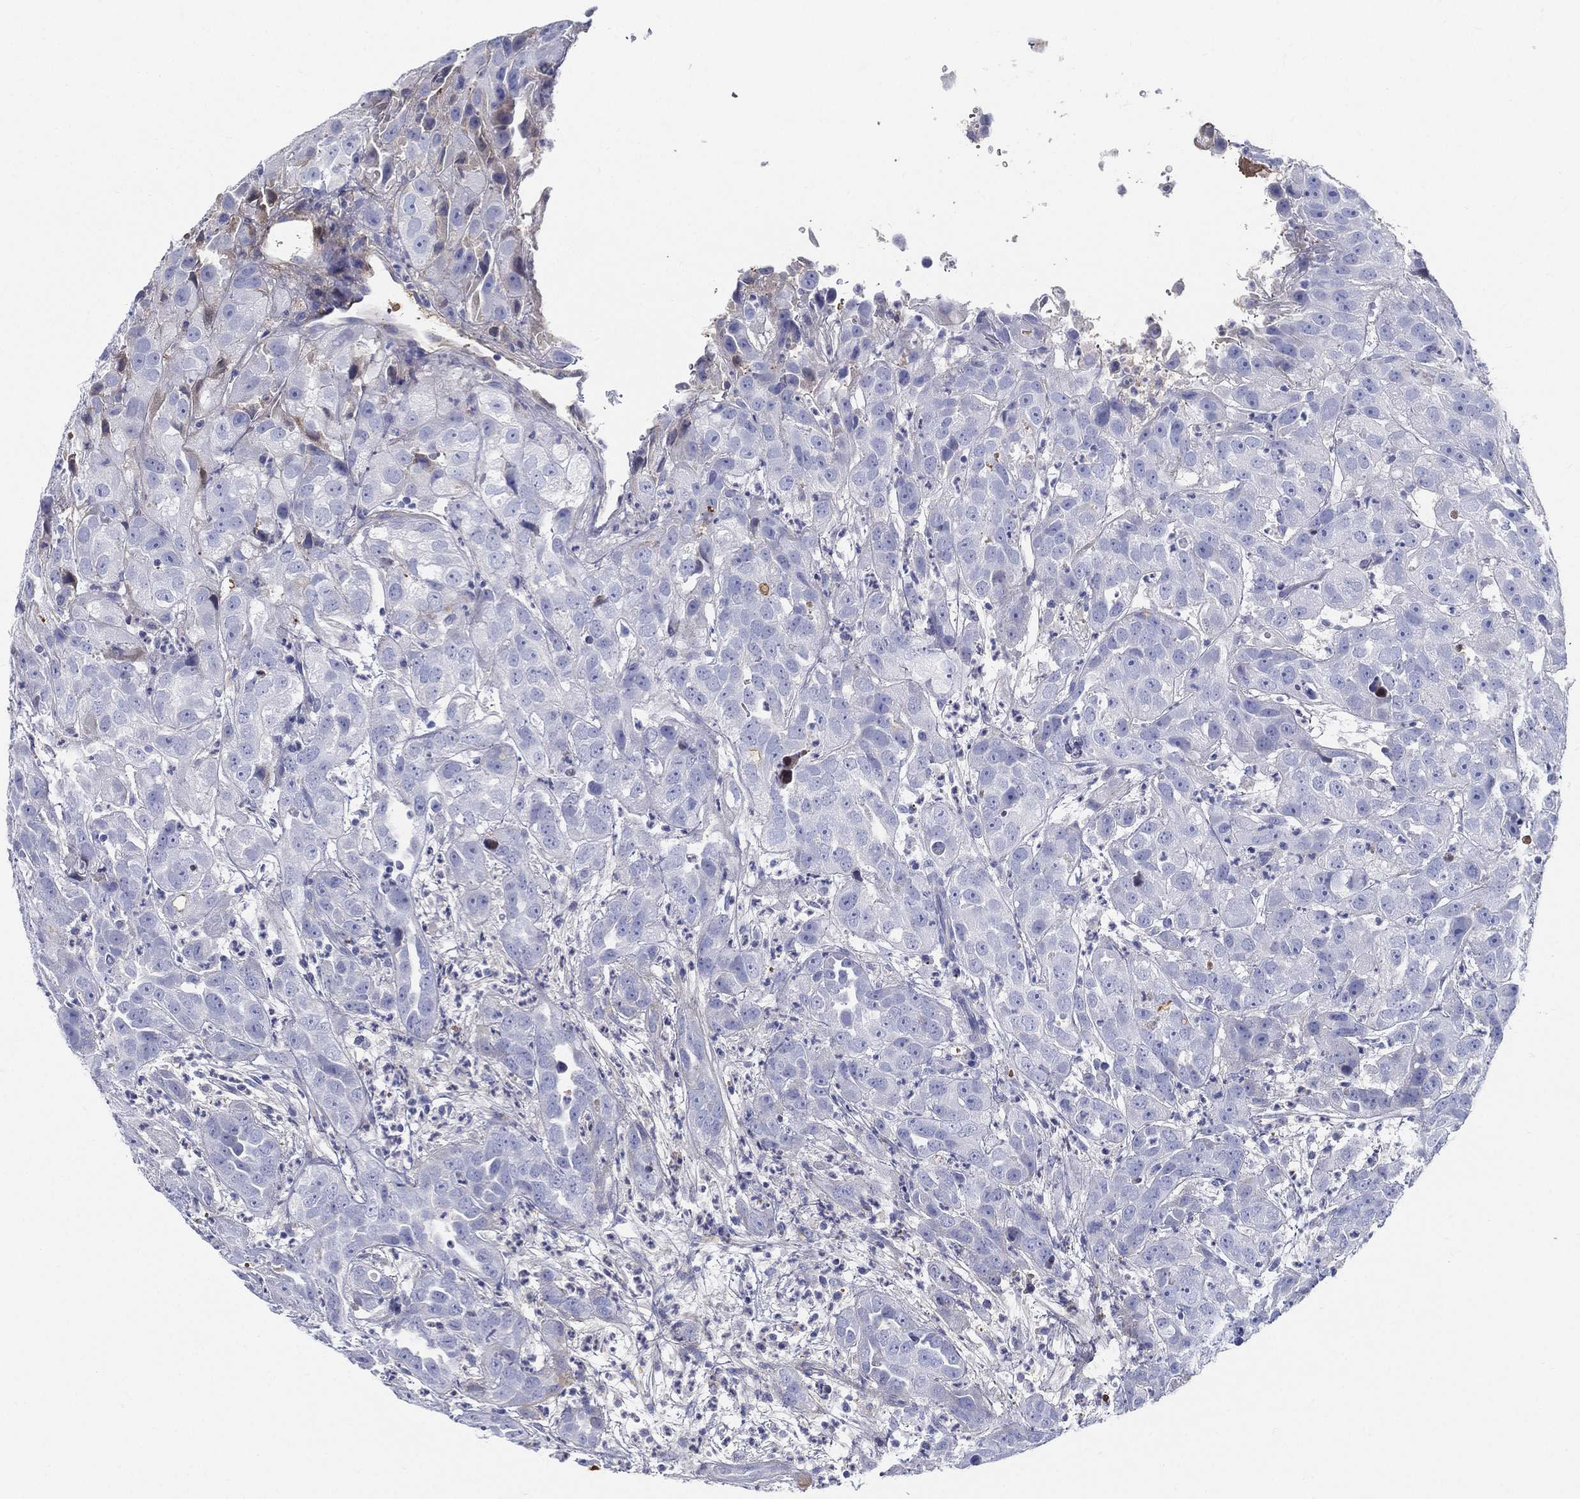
{"staining": {"intensity": "negative", "quantity": "none", "location": "none"}, "tissue": "urothelial cancer", "cell_type": "Tumor cells", "image_type": "cancer", "snomed": [{"axis": "morphology", "description": "Urothelial carcinoma, High grade"}, {"axis": "topography", "description": "Urinary bladder"}], "caption": "Histopathology image shows no protein positivity in tumor cells of high-grade urothelial carcinoma tissue.", "gene": "IFNB1", "patient": {"sex": "female", "age": 41}}